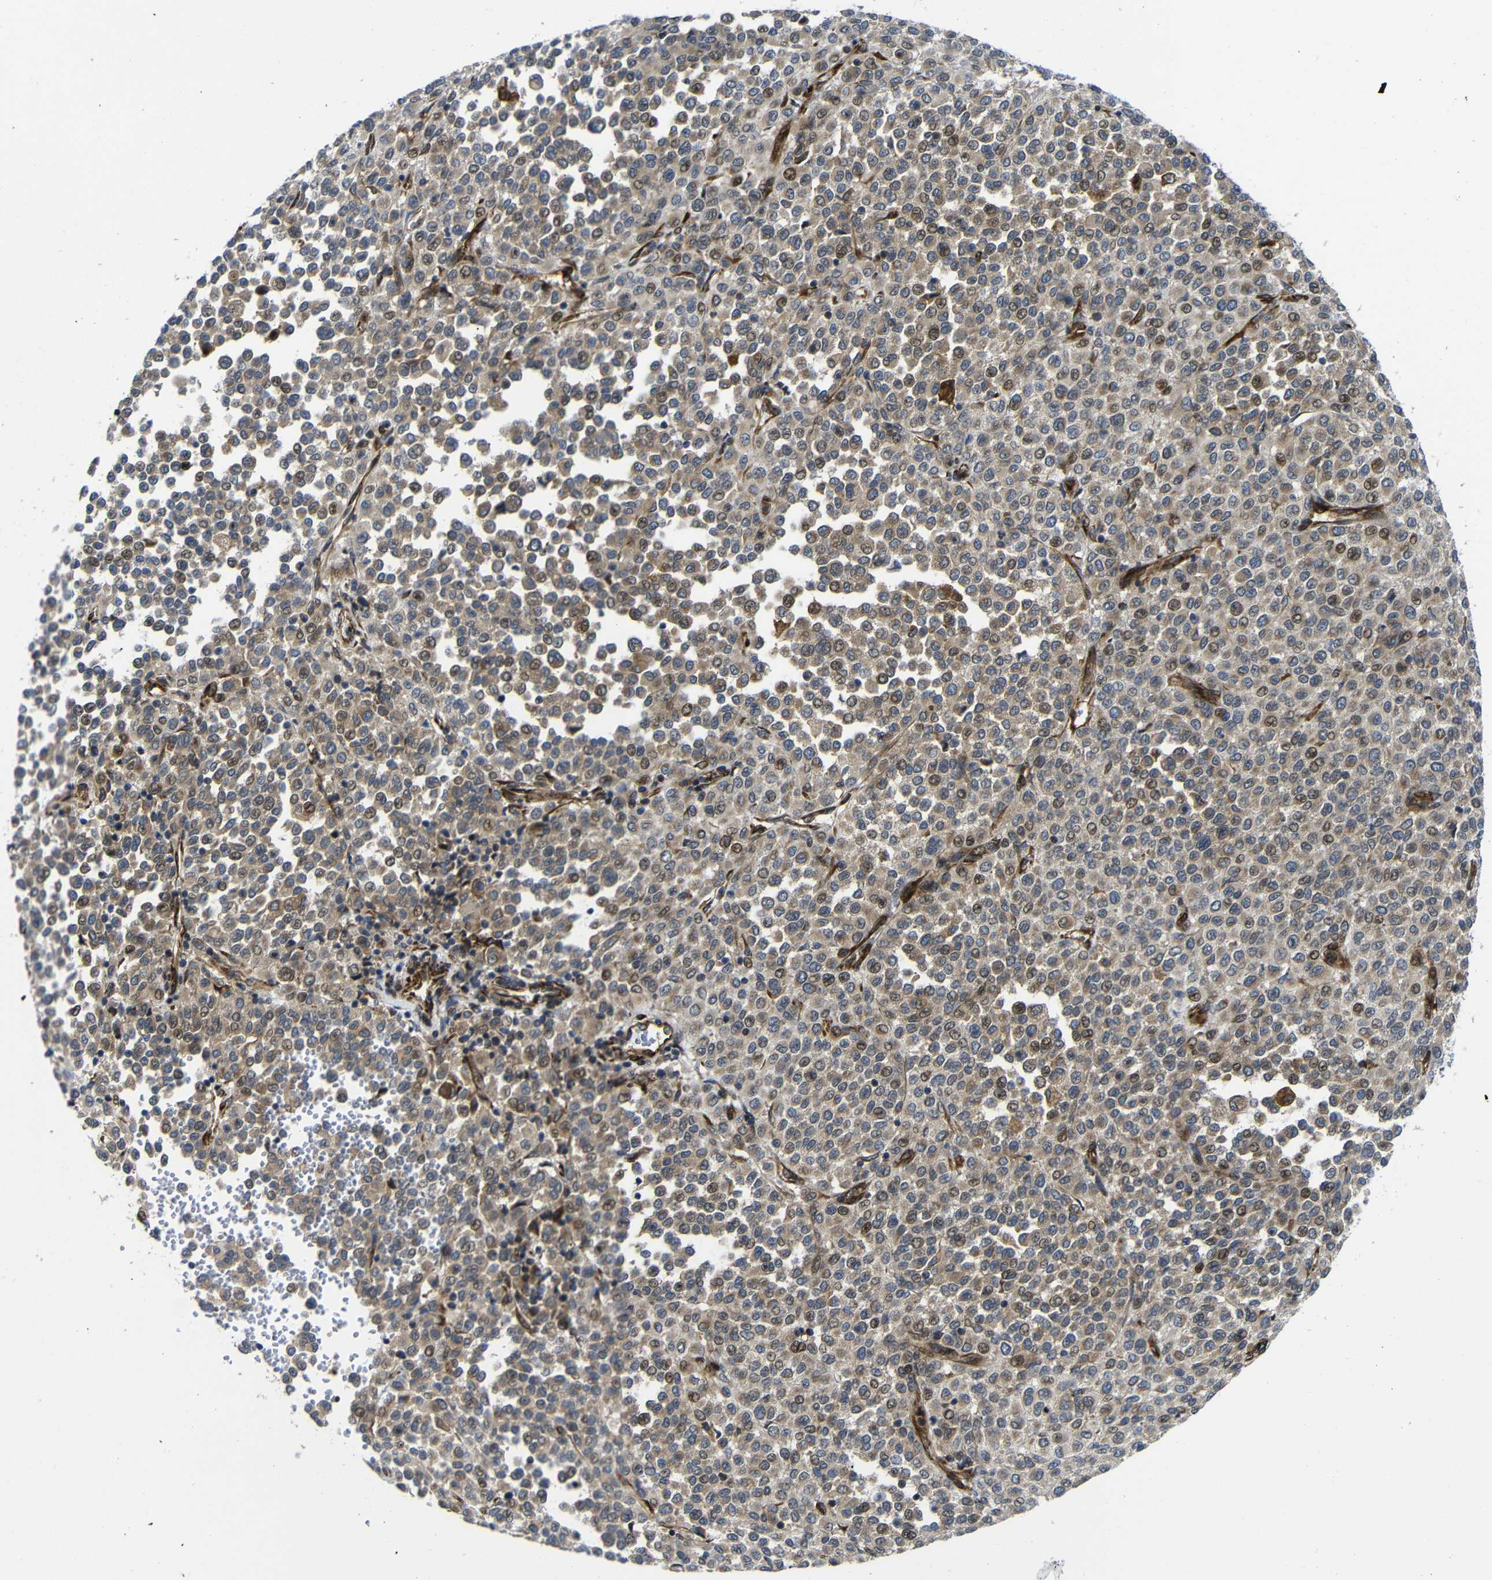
{"staining": {"intensity": "moderate", "quantity": ">75%", "location": "cytoplasmic/membranous,nuclear"}, "tissue": "melanoma", "cell_type": "Tumor cells", "image_type": "cancer", "snomed": [{"axis": "morphology", "description": "Malignant melanoma, Metastatic site"}, {"axis": "topography", "description": "Pancreas"}], "caption": "Malignant melanoma (metastatic site) was stained to show a protein in brown. There is medium levels of moderate cytoplasmic/membranous and nuclear positivity in approximately >75% of tumor cells.", "gene": "PARP14", "patient": {"sex": "female", "age": 30}}